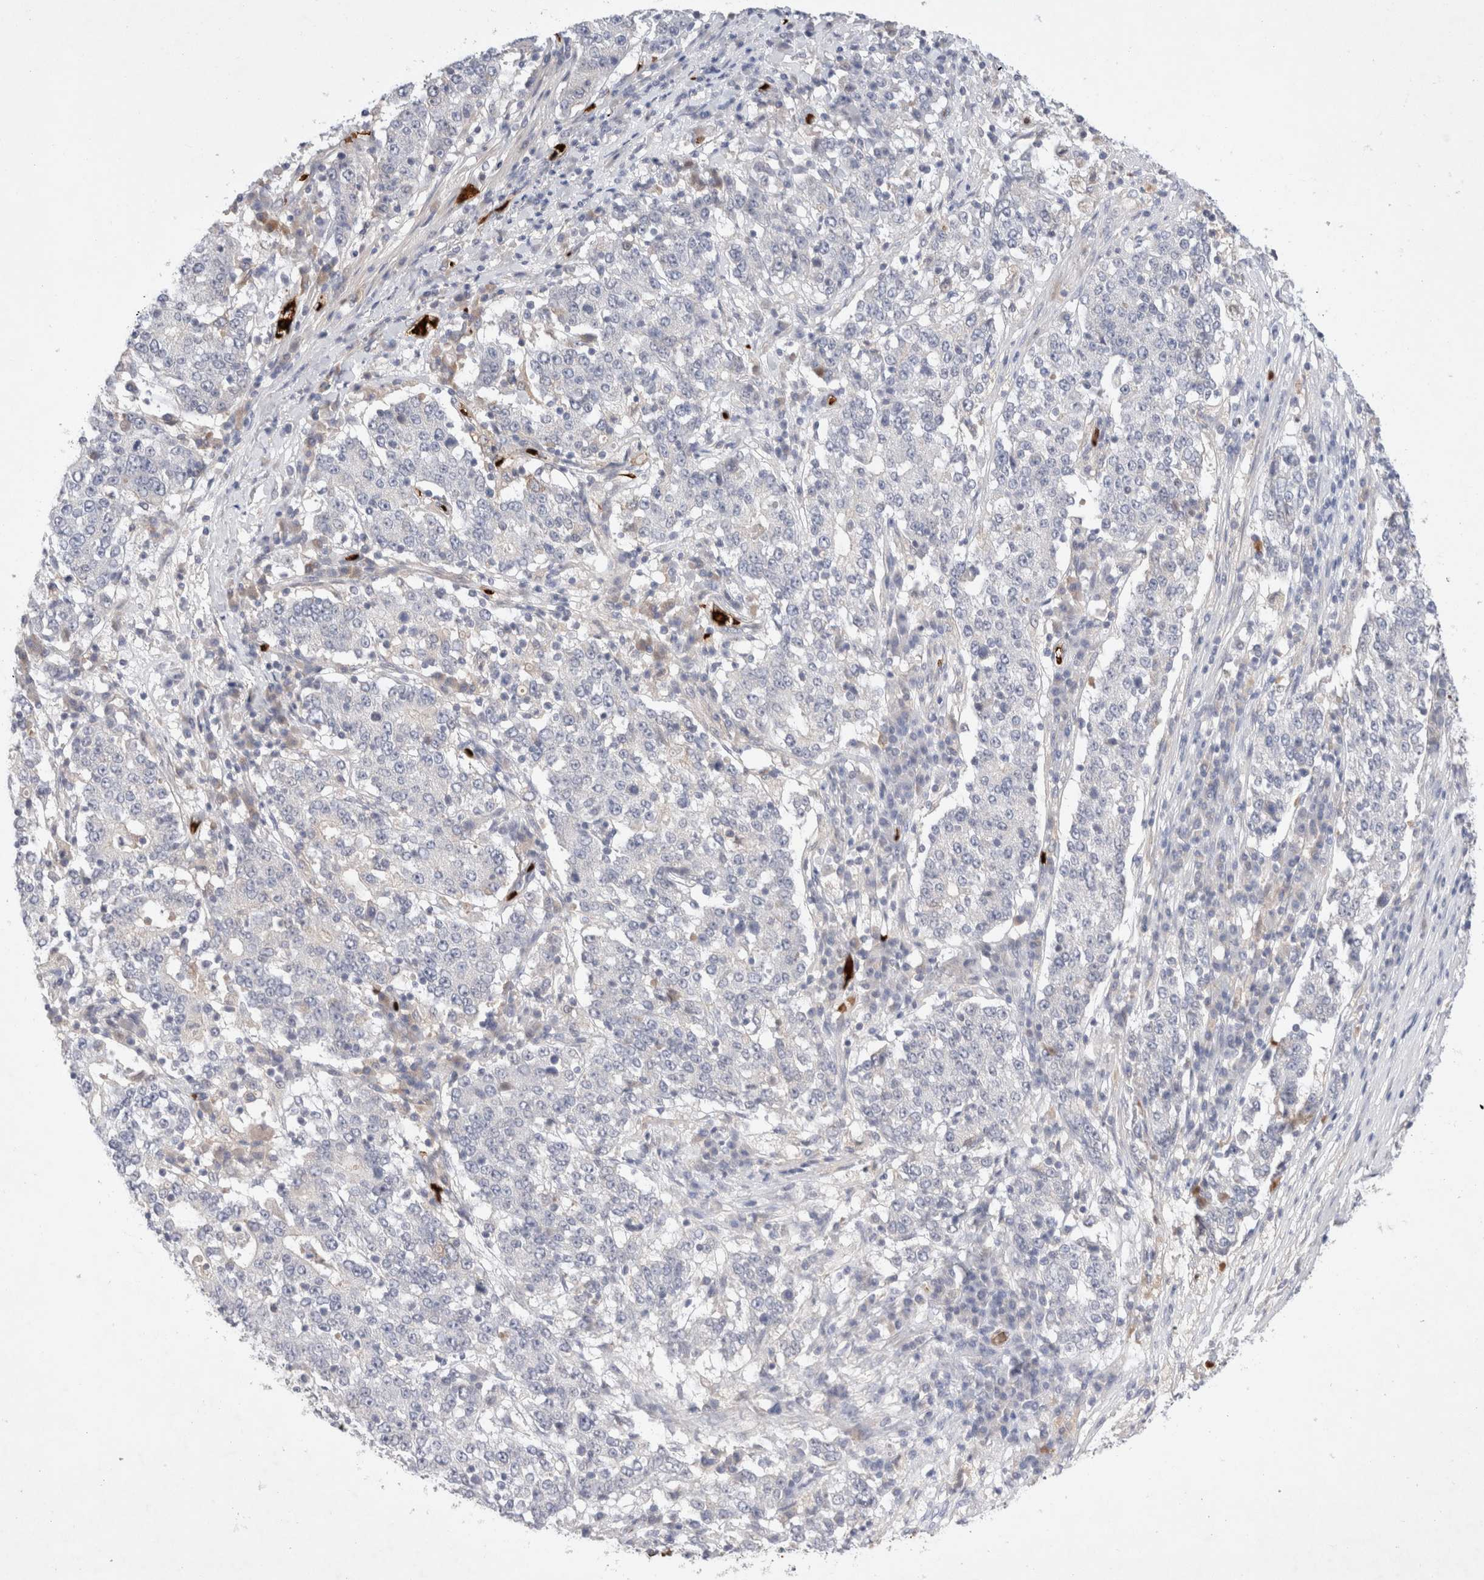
{"staining": {"intensity": "negative", "quantity": "none", "location": "none"}, "tissue": "stomach cancer", "cell_type": "Tumor cells", "image_type": "cancer", "snomed": [{"axis": "morphology", "description": "Adenocarcinoma, NOS"}, {"axis": "topography", "description": "Stomach"}], "caption": "A high-resolution micrograph shows IHC staining of stomach cancer (adenocarcinoma), which reveals no significant staining in tumor cells.", "gene": "MST1", "patient": {"sex": "male", "age": 59}}